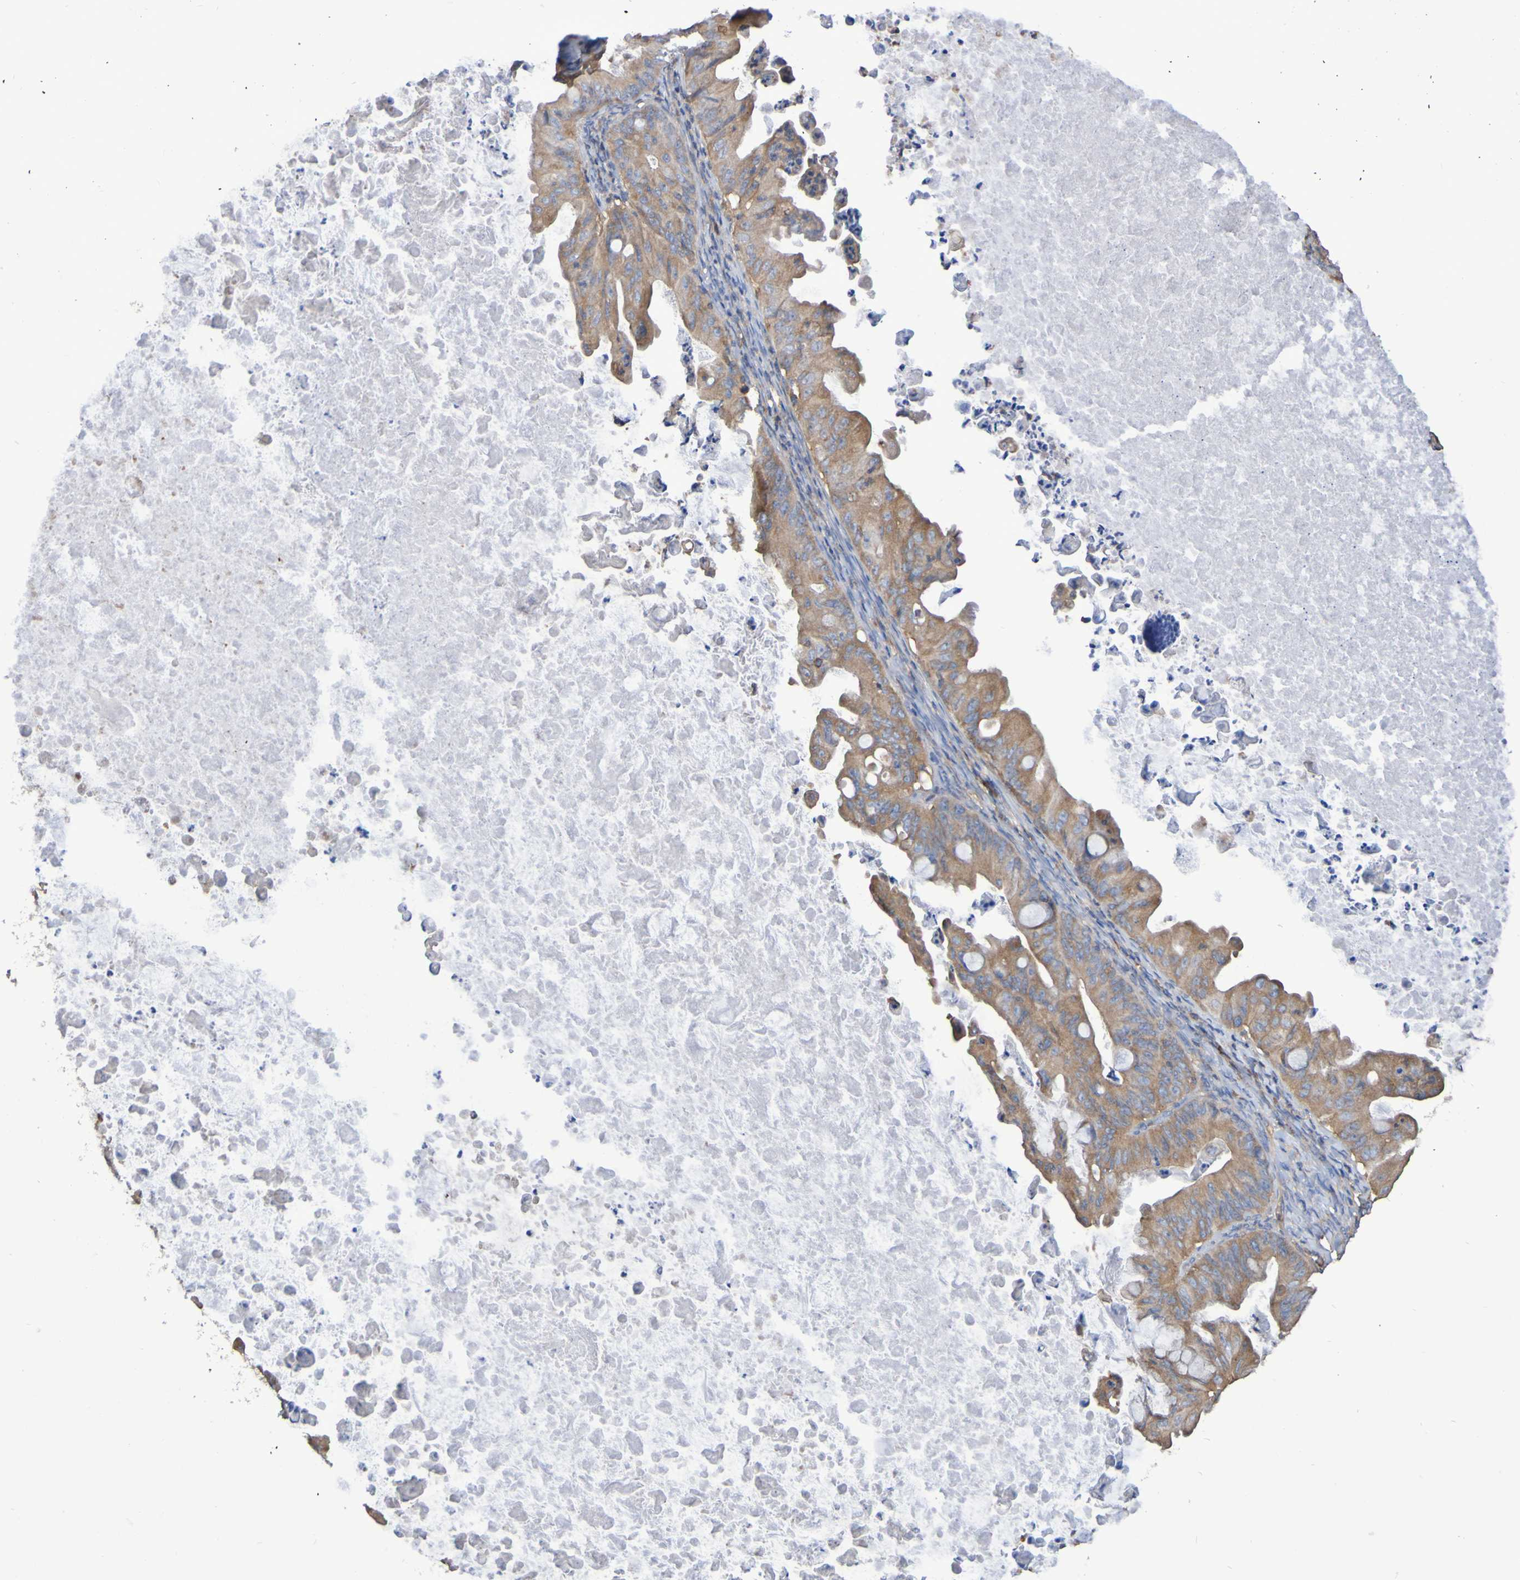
{"staining": {"intensity": "moderate", "quantity": ">75%", "location": "cytoplasmic/membranous"}, "tissue": "ovarian cancer", "cell_type": "Tumor cells", "image_type": "cancer", "snomed": [{"axis": "morphology", "description": "Cystadenocarcinoma, mucinous, NOS"}, {"axis": "topography", "description": "Ovary"}], "caption": "A high-resolution histopathology image shows immunohistochemistry (IHC) staining of mucinous cystadenocarcinoma (ovarian), which demonstrates moderate cytoplasmic/membranous positivity in about >75% of tumor cells. (Brightfield microscopy of DAB IHC at high magnification).", "gene": "SYNJ1", "patient": {"sex": "female", "age": 37}}